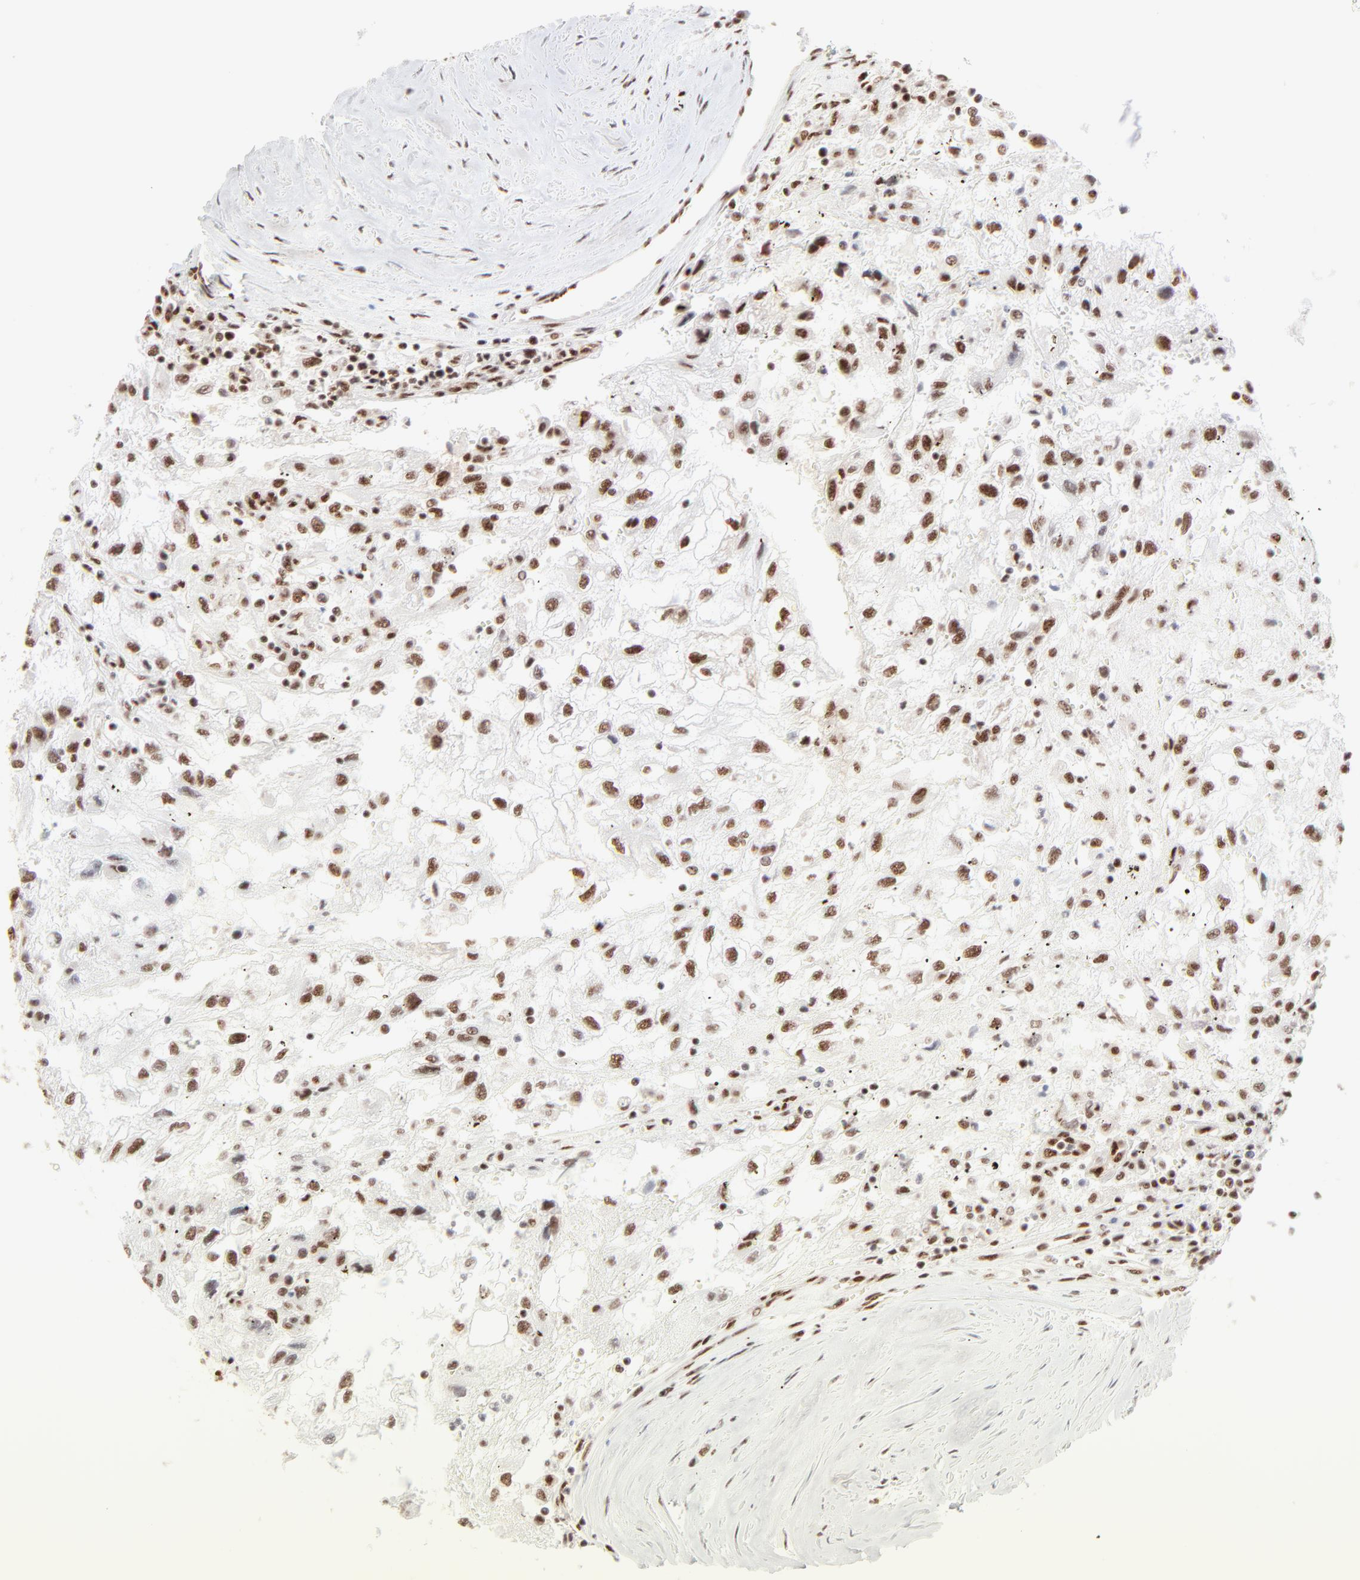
{"staining": {"intensity": "strong", "quantity": ">75%", "location": "nuclear"}, "tissue": "renal cancer", "cell_type": "Tumor cells", "image_type": "cancer", "snomed": [{"axis": "morphology", "description": "Normal tissue, NOS"}, {"axis": "morphology", "description": "Adenocarcinoma, NOS"}, {"axis": "topography", "description": "Kidney"}], "caption": "Strong nuclear positivity is identified in about >75% of tumor cells in renal adenocarcinoma.", "gene": "TARDBP", "patient": {"sex": "male", "age": 71}}